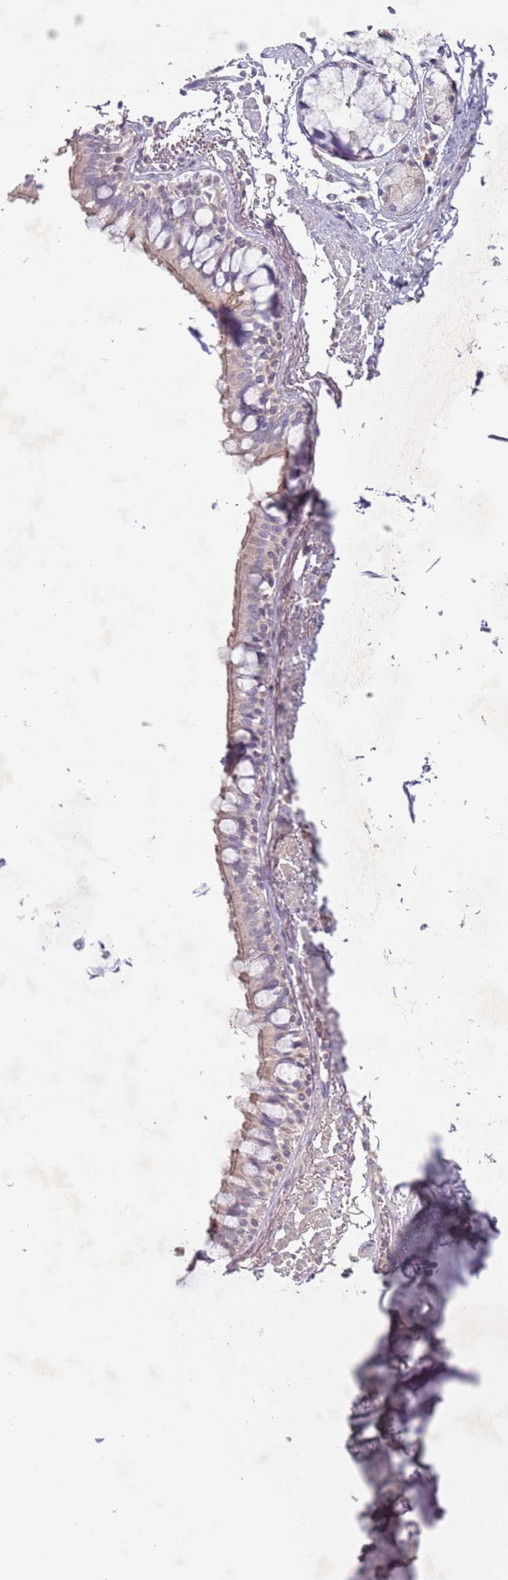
{"staining": {"intensity": "moderate", "quantity": "25%-75%", "location": "cytoplasmic/membranous"}, "tissue": "bronchus", "cell_type": "Respiratory epithelial cells", "image_type": "normal", "snomed": [{"axis": "morphology", "description": "Normal tissue, NOS"}, {"axis": "topography", "description": "Bronchus"}], "caption": "About 25%-75% of respiratory epithelial cells in benign bronchus demonstrate moderate cytoplasmic/membranous protein positivity as visualized by brown immunohistochemical staining.", "gene": "PRAC1", "patient": {"sex": "male", "age": 70}}